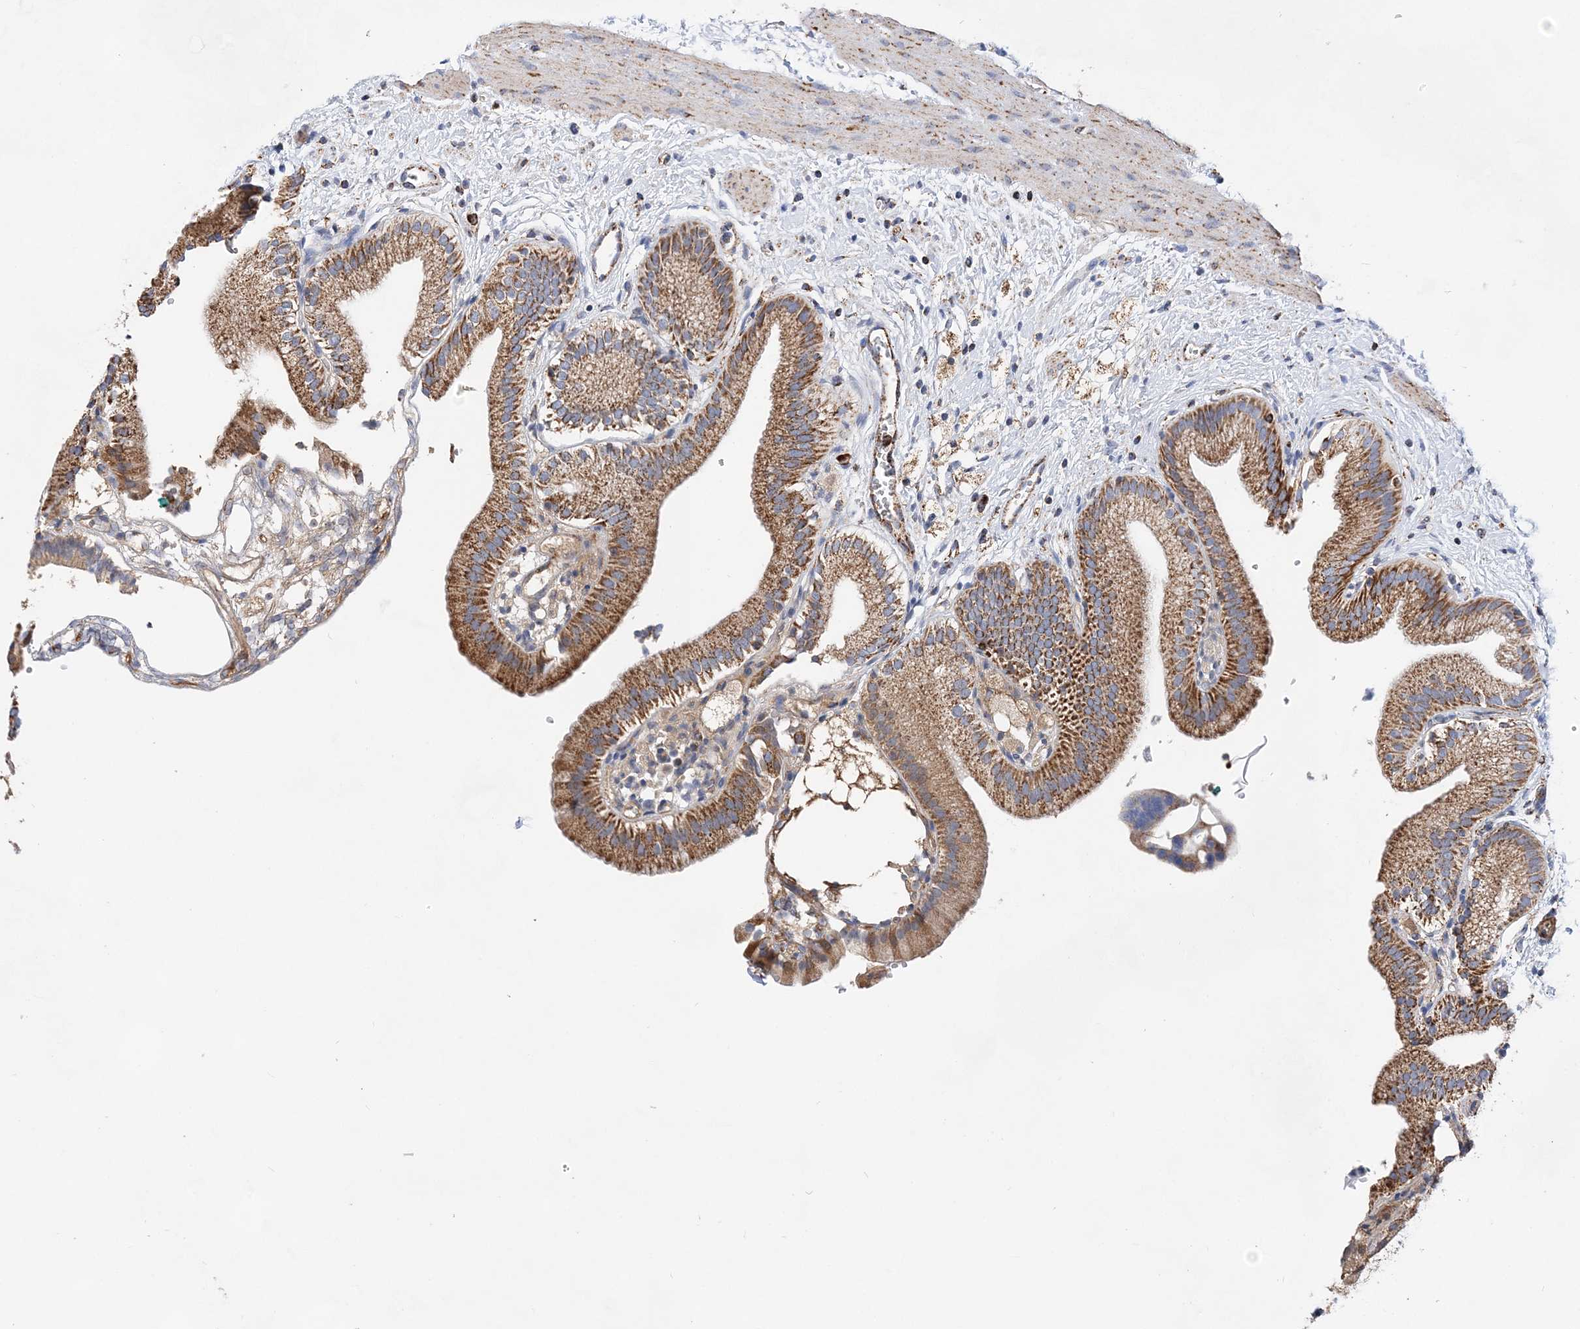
{"staining": {"intensity": "strong", "quantity": ">75%", "location": "cytoplasmic/membranous"}, "tissue": "gallbladder", "cell_type": "Glandular cells", "image_type": "normal", "snomed": [{"axis": "morphology", "description": "Normal tissue, NOS"}, {"axis": "topography", "description": "Gallbladder"}], "caption": "The histopathology image shows a brown stain indicating the presence of a protein in the cytoplasmic/membranous of glandular cells in gallbladder.", "gene": "ACOT9", "patient": {"sex": "male", "age": 55}}